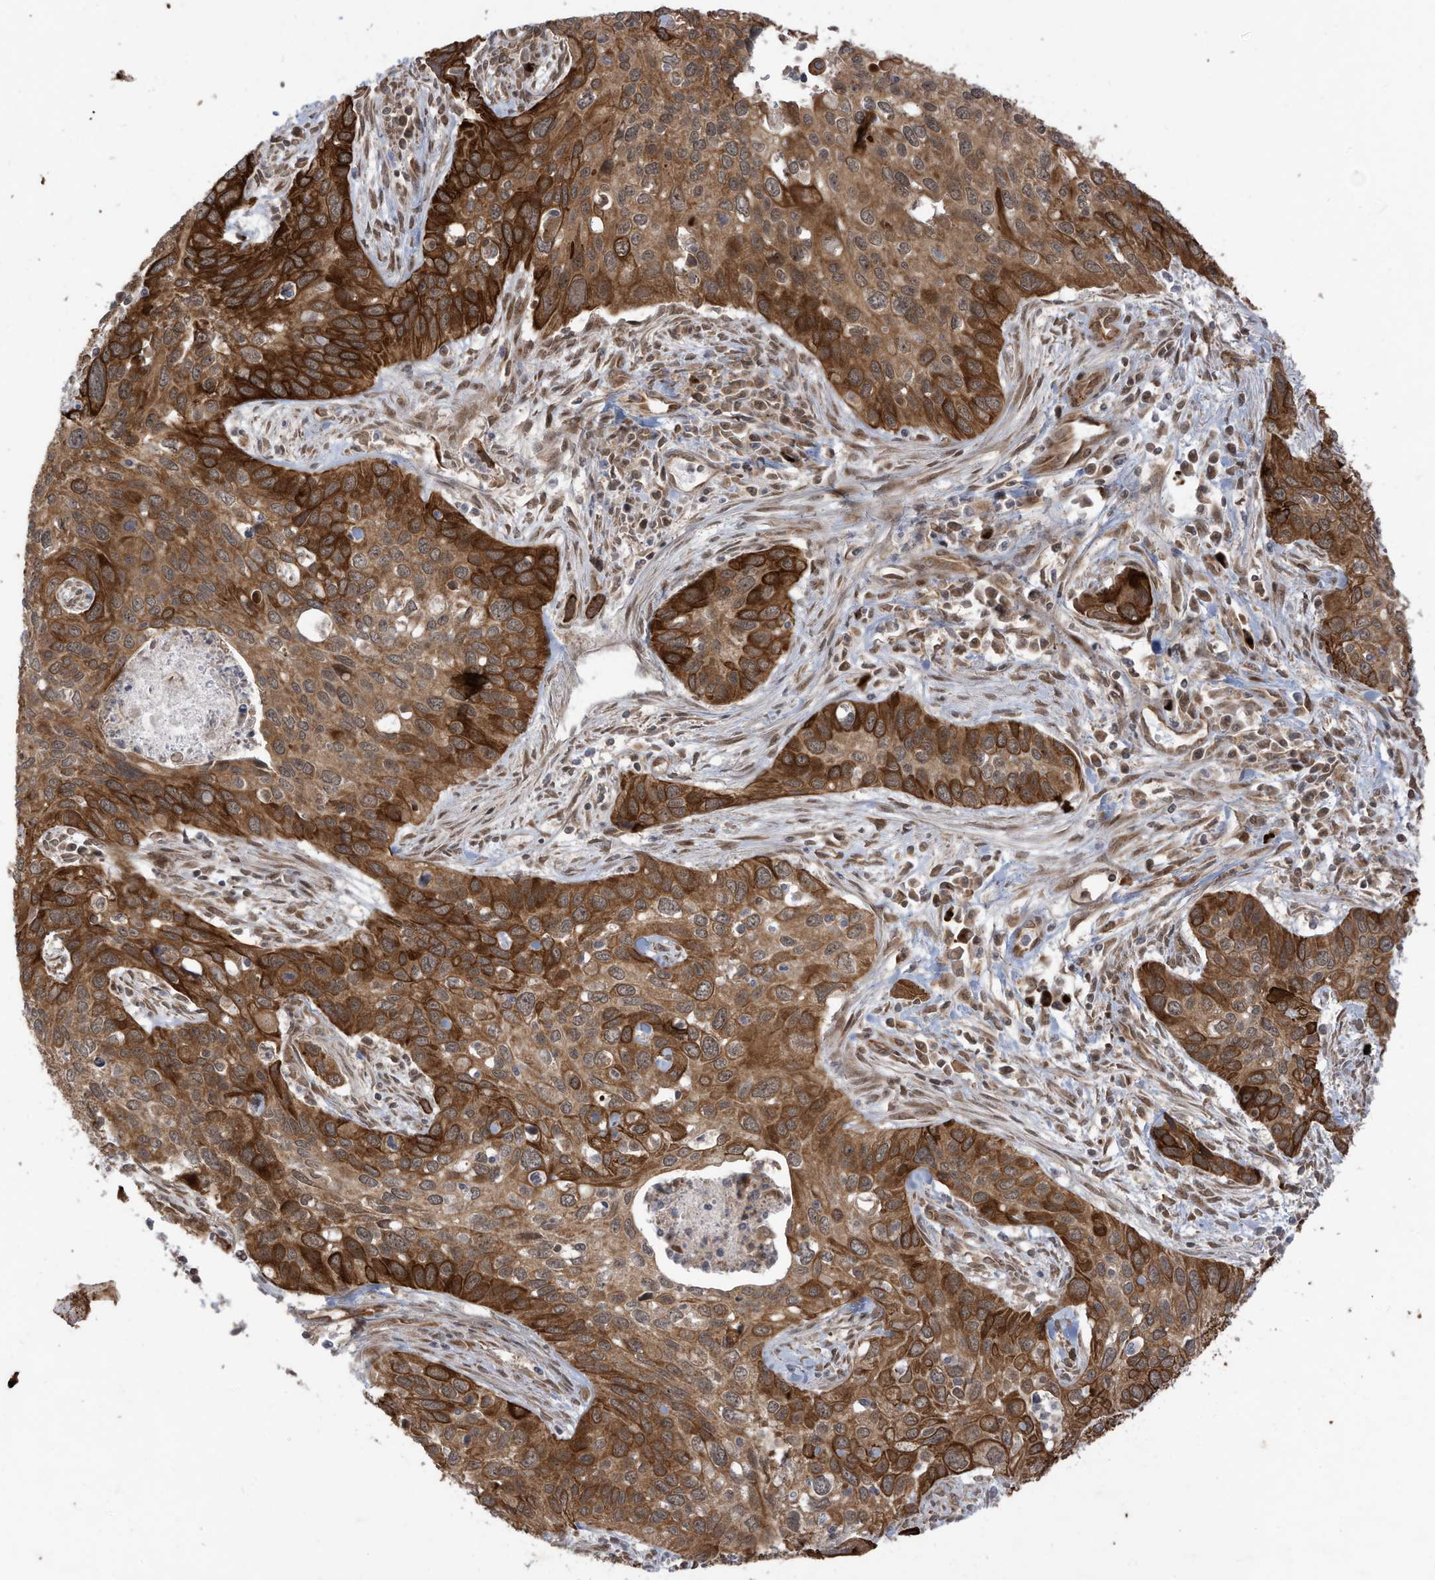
{"staining": {"intensity": "strong", "quantity": ">75%", "location": "cytoplasmic/membranous"}, "tissue": "cervical cancer", "cell_type": "Tumor cells", "image_type": "cancer", "snomed": [{"axis": "morphology", "description": "Squamous cell carcinoma, NOS"}, {"axis": "topography", "description": "Cervix"}], "caption": "This image exhibits immunohistochemistry (IHC) staining of human cervical squamous cell carcinoma, with high strong cytoplasmic/membranous expression in approximately >75% of tumor cells.", "gene": "TRIM67", "patient": {"sex": "female", "age": 55}}